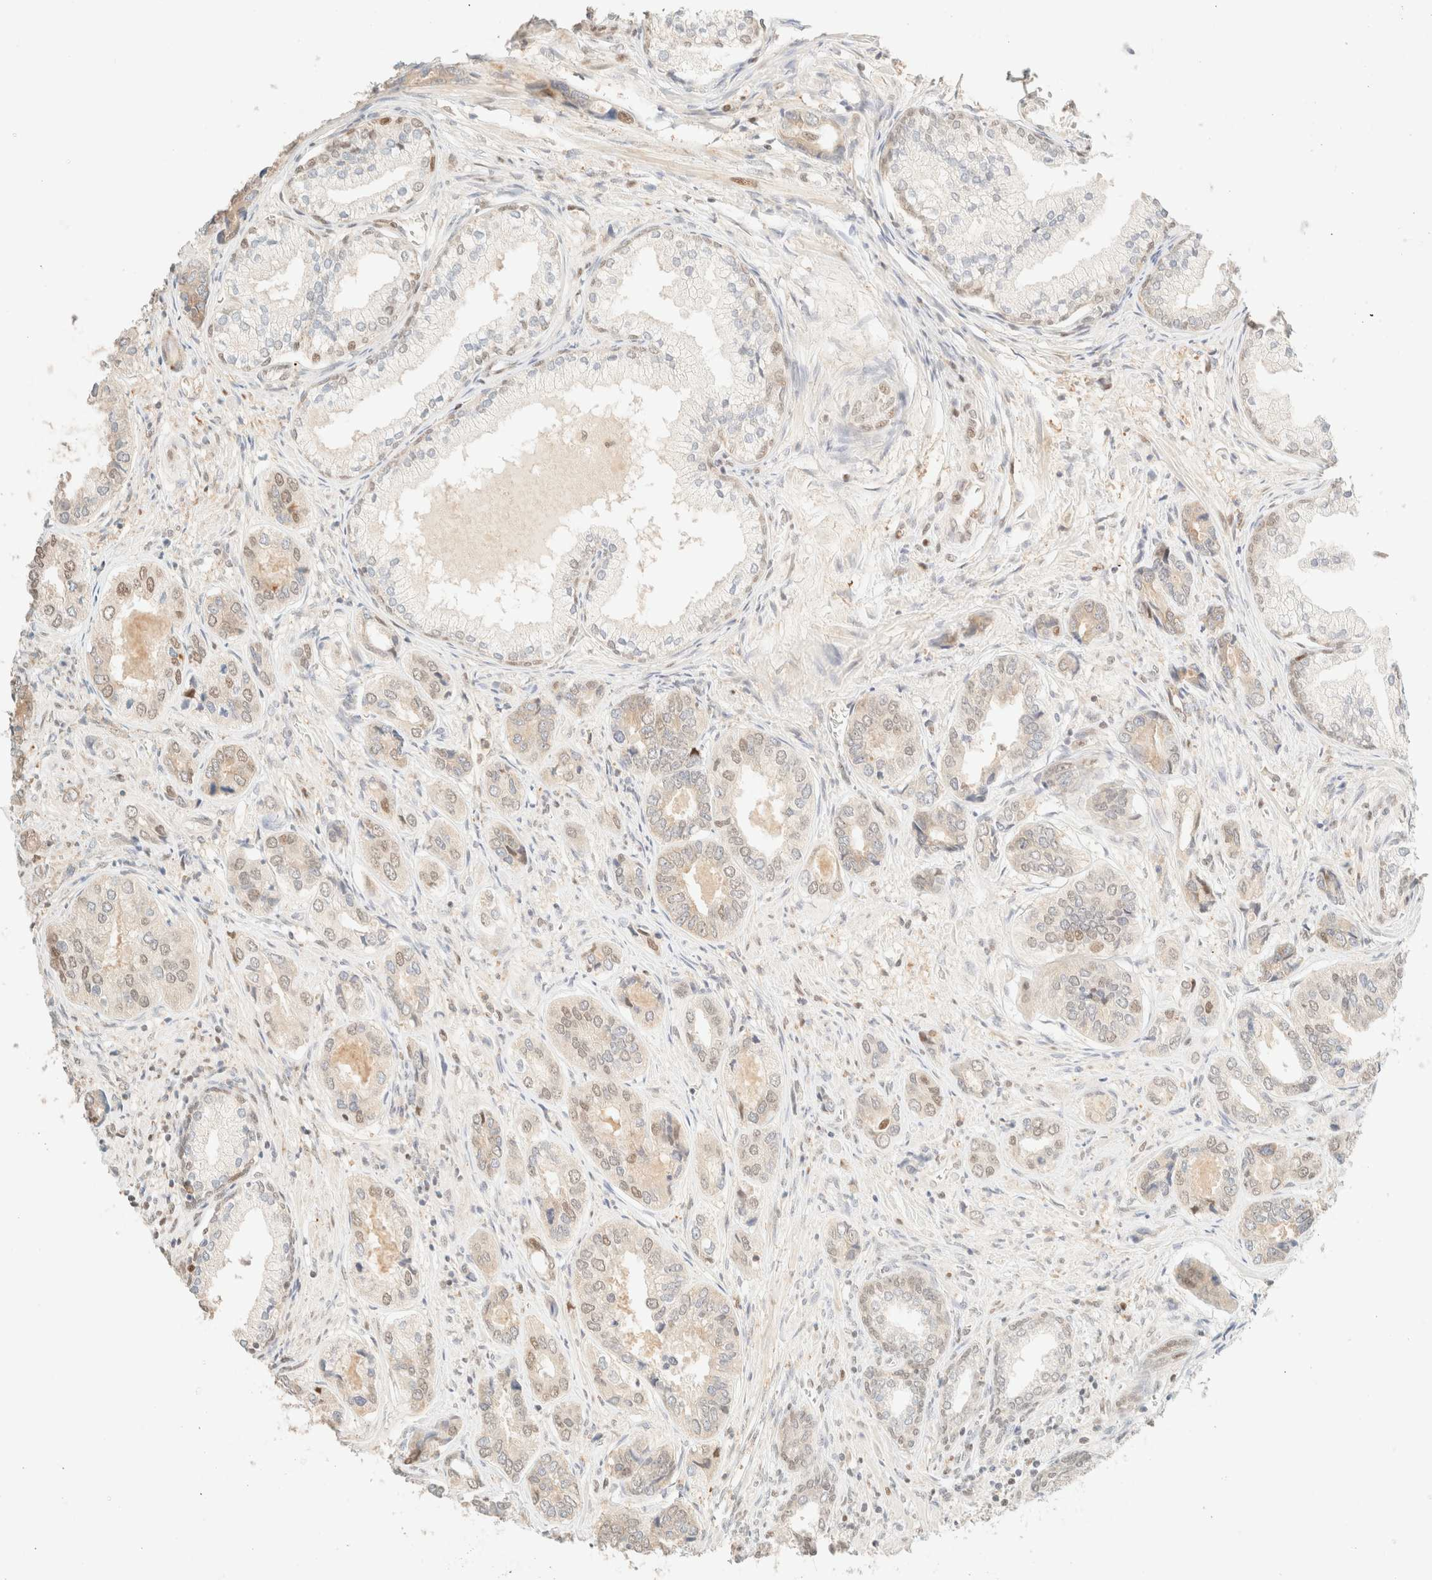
{"staining": {"intensity": "weak", "quantity": "<25%", "location": "nuclear"}, "tissue": "prostate cancer", "cell_type": "Tumor cells", "image_type": "cancer", "snomed": [{"axis": "morphology", "description": "Adenocarcinoma, High grade"}, {"axis": "topography", "description": "Prostate"}], "caption": "An image of high-grade adenocarcinoma (prostate) stained for a protein demonstrates no brown staining in tumor cells.", "gene": "TSR1", "patient": {"sex": "male", "age": 61}}